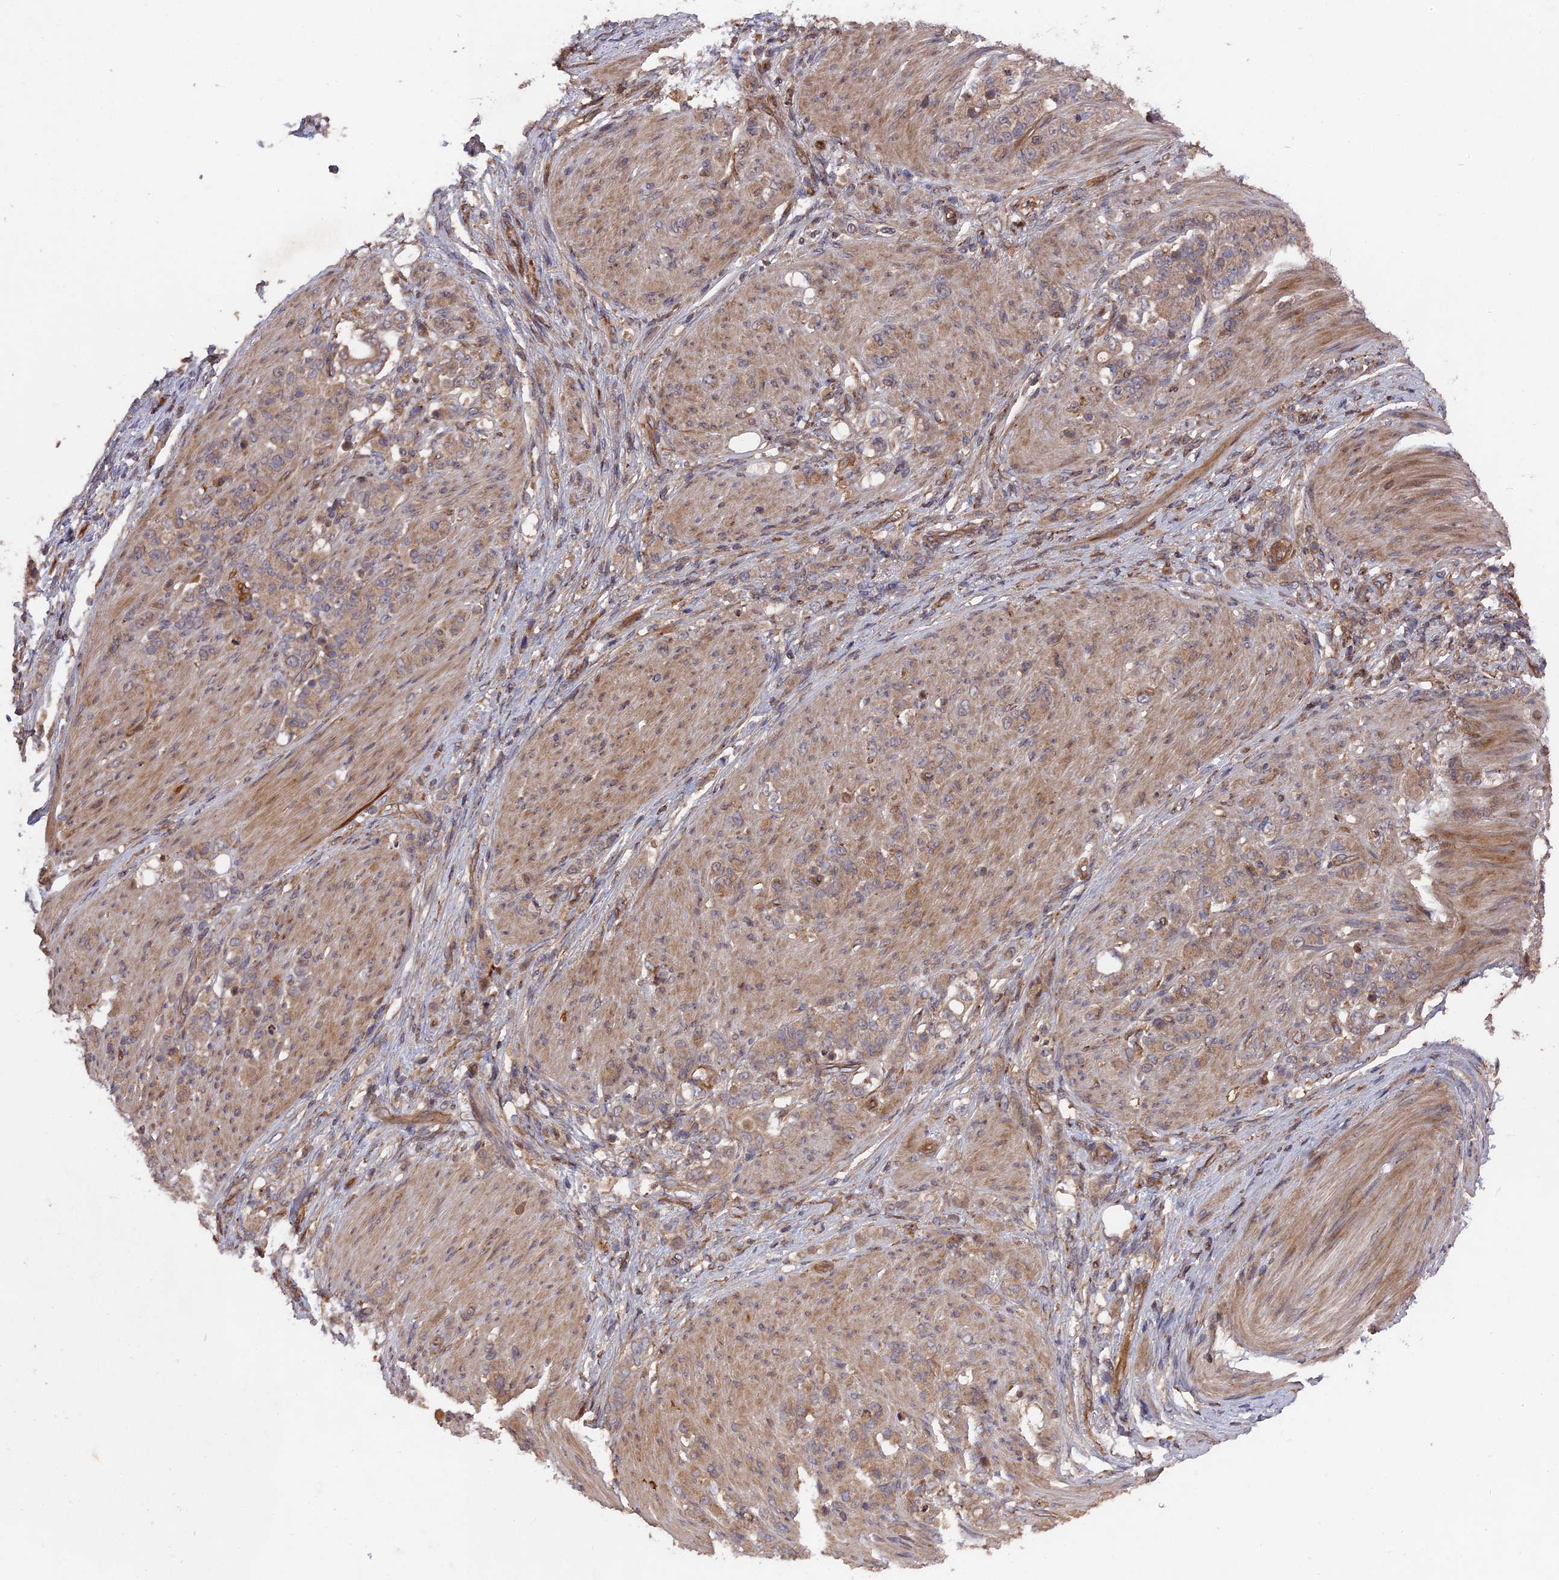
{"staining": {"intensity": "weak", "quantity": ">75%", "location": "cytoplasmic/membranous"}, "tissue": "stomach cancer", "cell_type": "Tumor cells", "image_type": "cancer", "snomed": [{"axis": "morphology", "description": "Adenocarcinoma, NOS"}, {"axis": "topography", "description": "Stomach"}], "caption": "Immunohistochemistry image of human adenocarcinoma (stomach) stained for a protein (brown), which displays low levels of weak cytoplasmic/membranous positivity in about >75% of tumor cells.", "gene": "DEF8", "patient": {"sex": "female", "age": 79}}